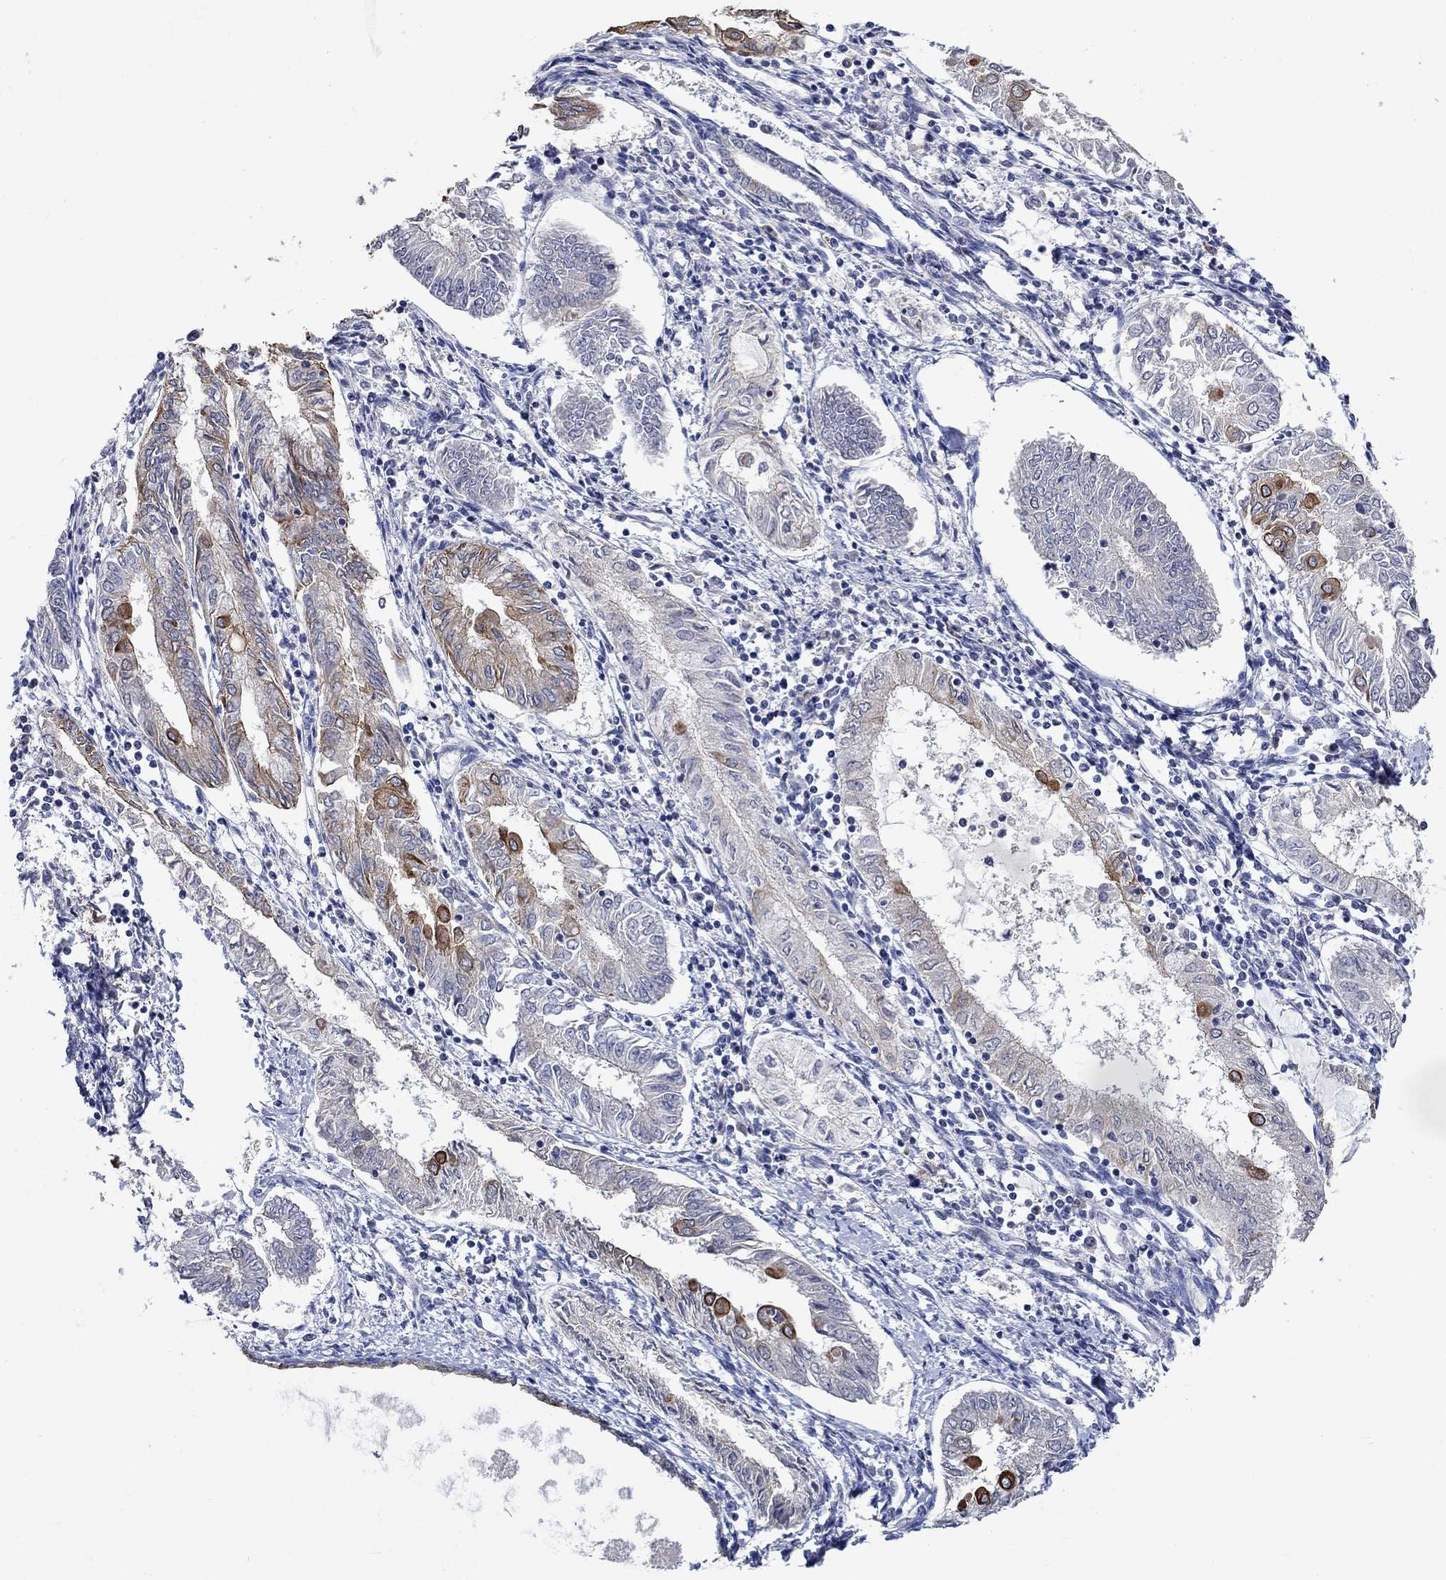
{"staining": {"intensity": "strong", "quantity": "<25%", "location": "cytoplasmic/membranous"}, "tissue": "endometrial cancer", "cell_type": "Tumor cells", "image_type": "cancer", "snomed": [{"axis": "morphology", "description": "Adenocarcinoma, NOS"}, {"axis": "topography", "description": "Endometrium"}], "caption": "Adenocarcinoma (endometrial) stained for a protein (brown) shows strong cytoplasmic/membranous positive positivity in about <25% of tumor cells.", "gene": "DDX3Y", "patient": {"sex": "female", "age": 68}}